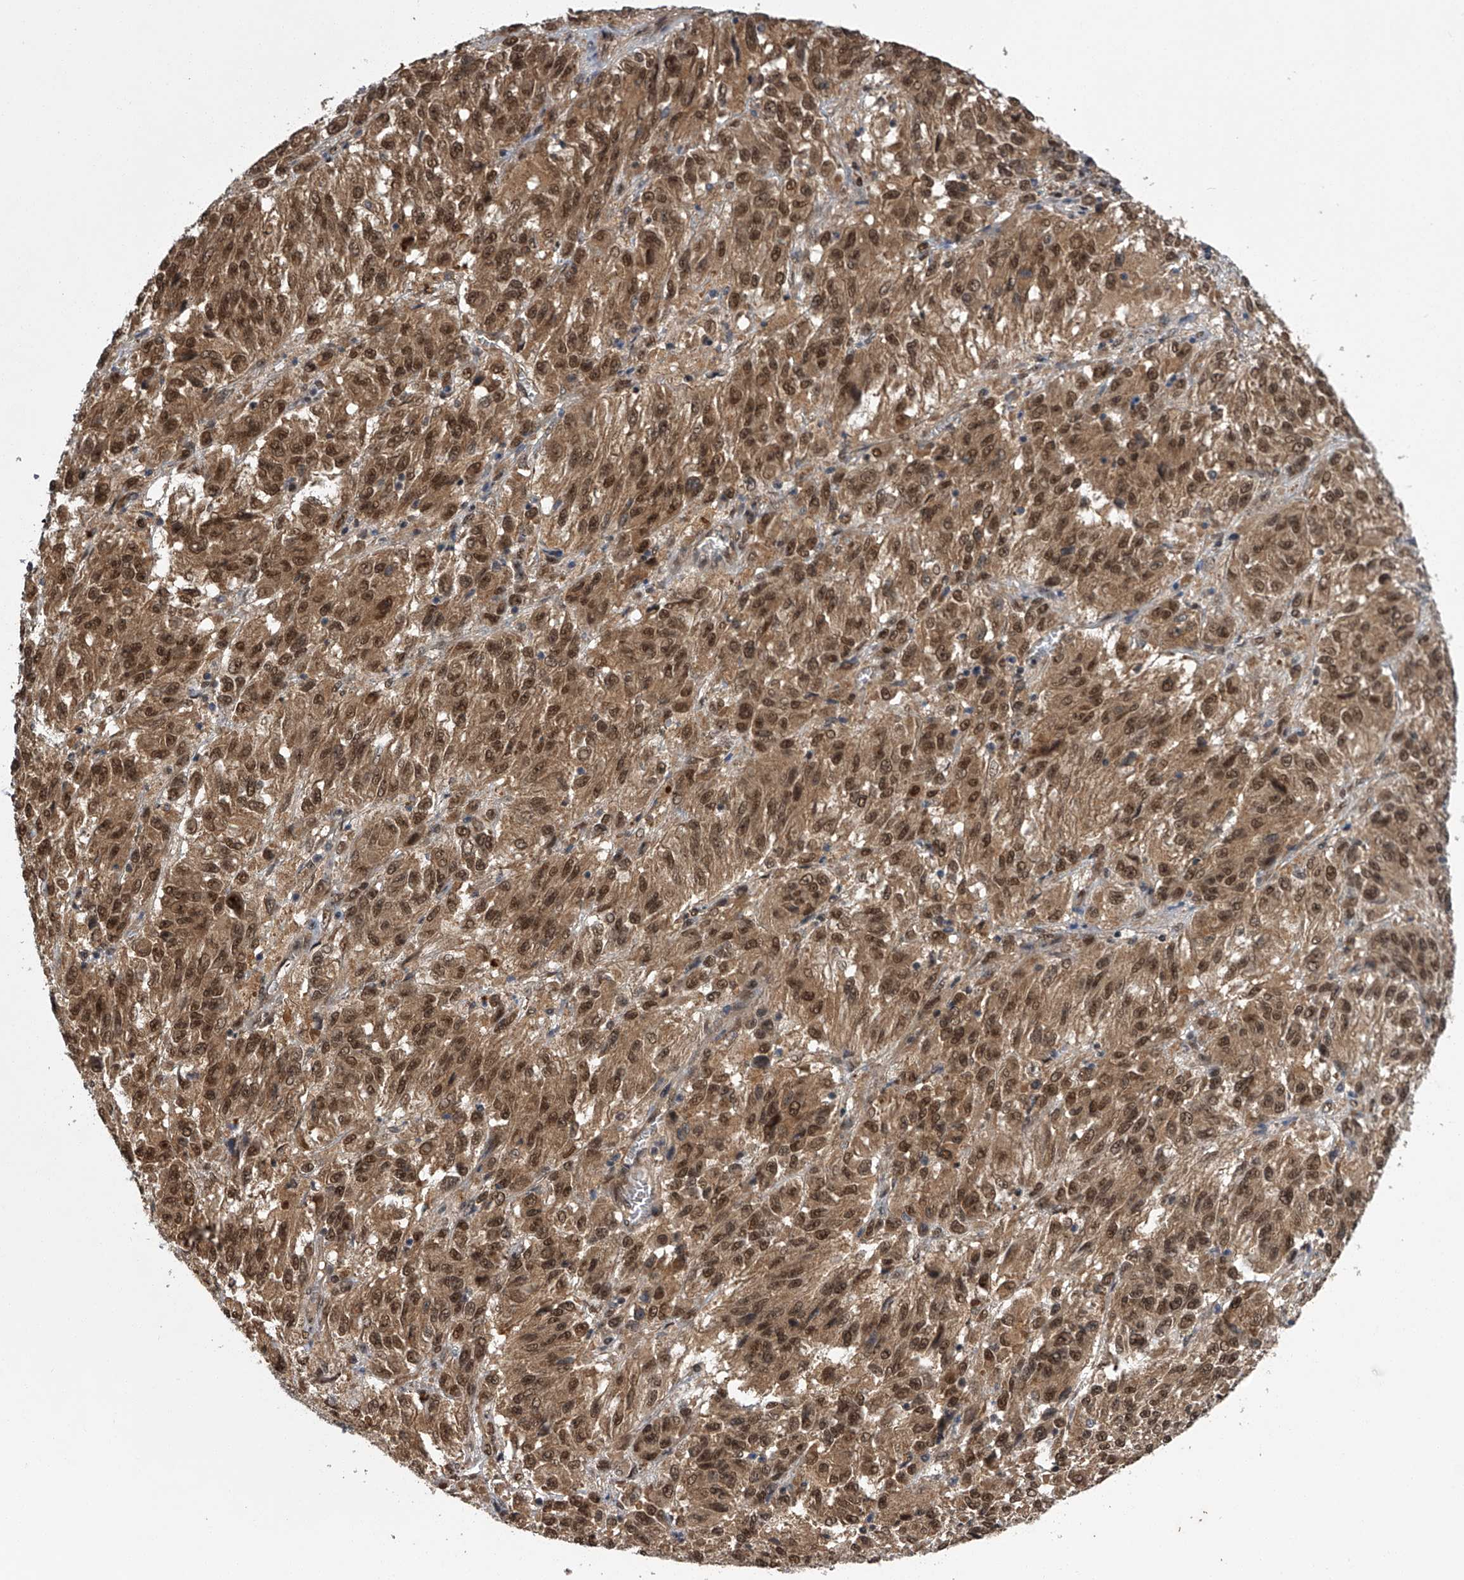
{"staining": {"intensity": "moderate", "quantity": ">75%", "location": "cytoplasmic/membranous,nuclear"}, "tissue": "melanoma", "cell_type": "Tumor cells", "image_type": "cancer", "snomed": [{"axis": "morphology", "description": "Malignant melanoma, Metastatic site"}, {"axis": "topography", "description": "Lung"}], "caption": "Protein staining of malignant melanoma (metastatic site) tissue exhibits moderate cytoplasmic/membranous and nuclear expression in about >75% of tumor cells.", "gene": "SLC12A8", "patient": {"sex": "male", "age": 64}}